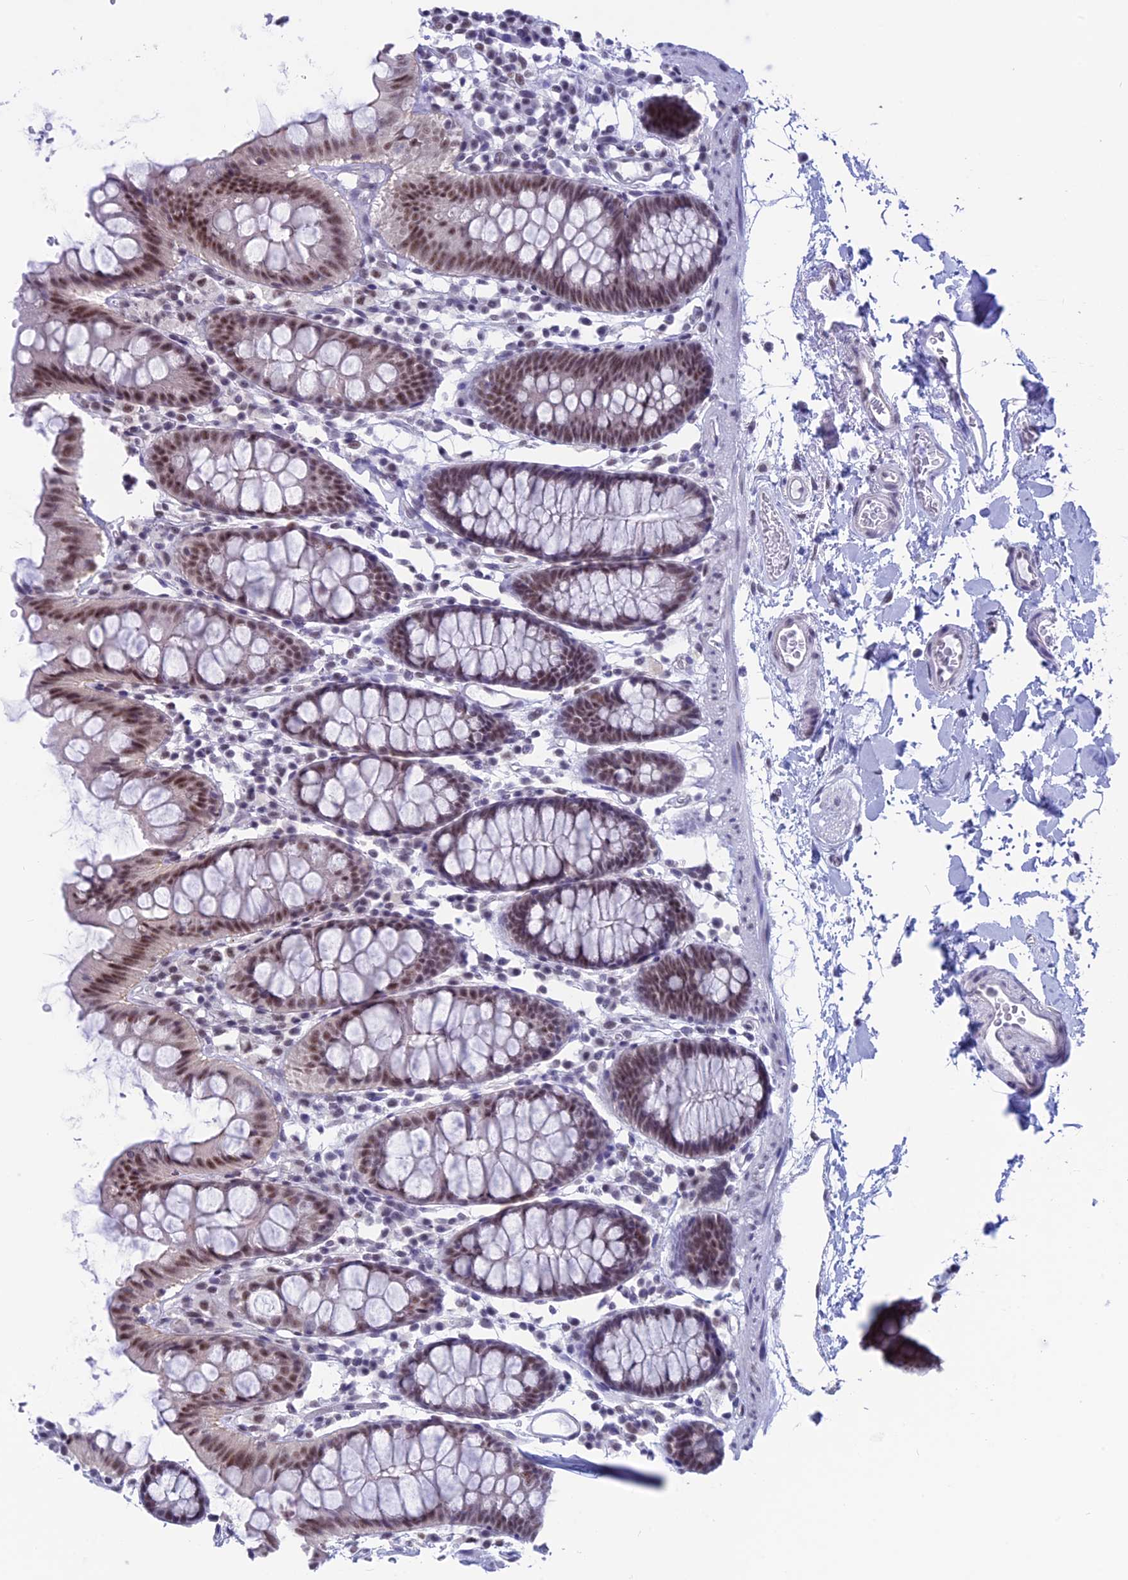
{"staining": {"intensity": "negative", "quantity": "none", "location": "none"}, "tissue": "colon", "cell_type": "Endothelial cells", "image_type": "normal", "snomed": [{"axis": "morphology", "description": "Normal tissue, NOS"}, {"axis": "topography", "description": "Colon"}], "caption": "This is a photomicrograph of immunohistochemistry staining of normal colon, which shows no expression in endothelial cells. The staining is performed using DAB (3,3'-diaminobenzidine) brown chromogen with nuclei counter-stained in using hematoxylin.", "gene": "SRSF5", "patient": {"sex": "male", "age": 75}}